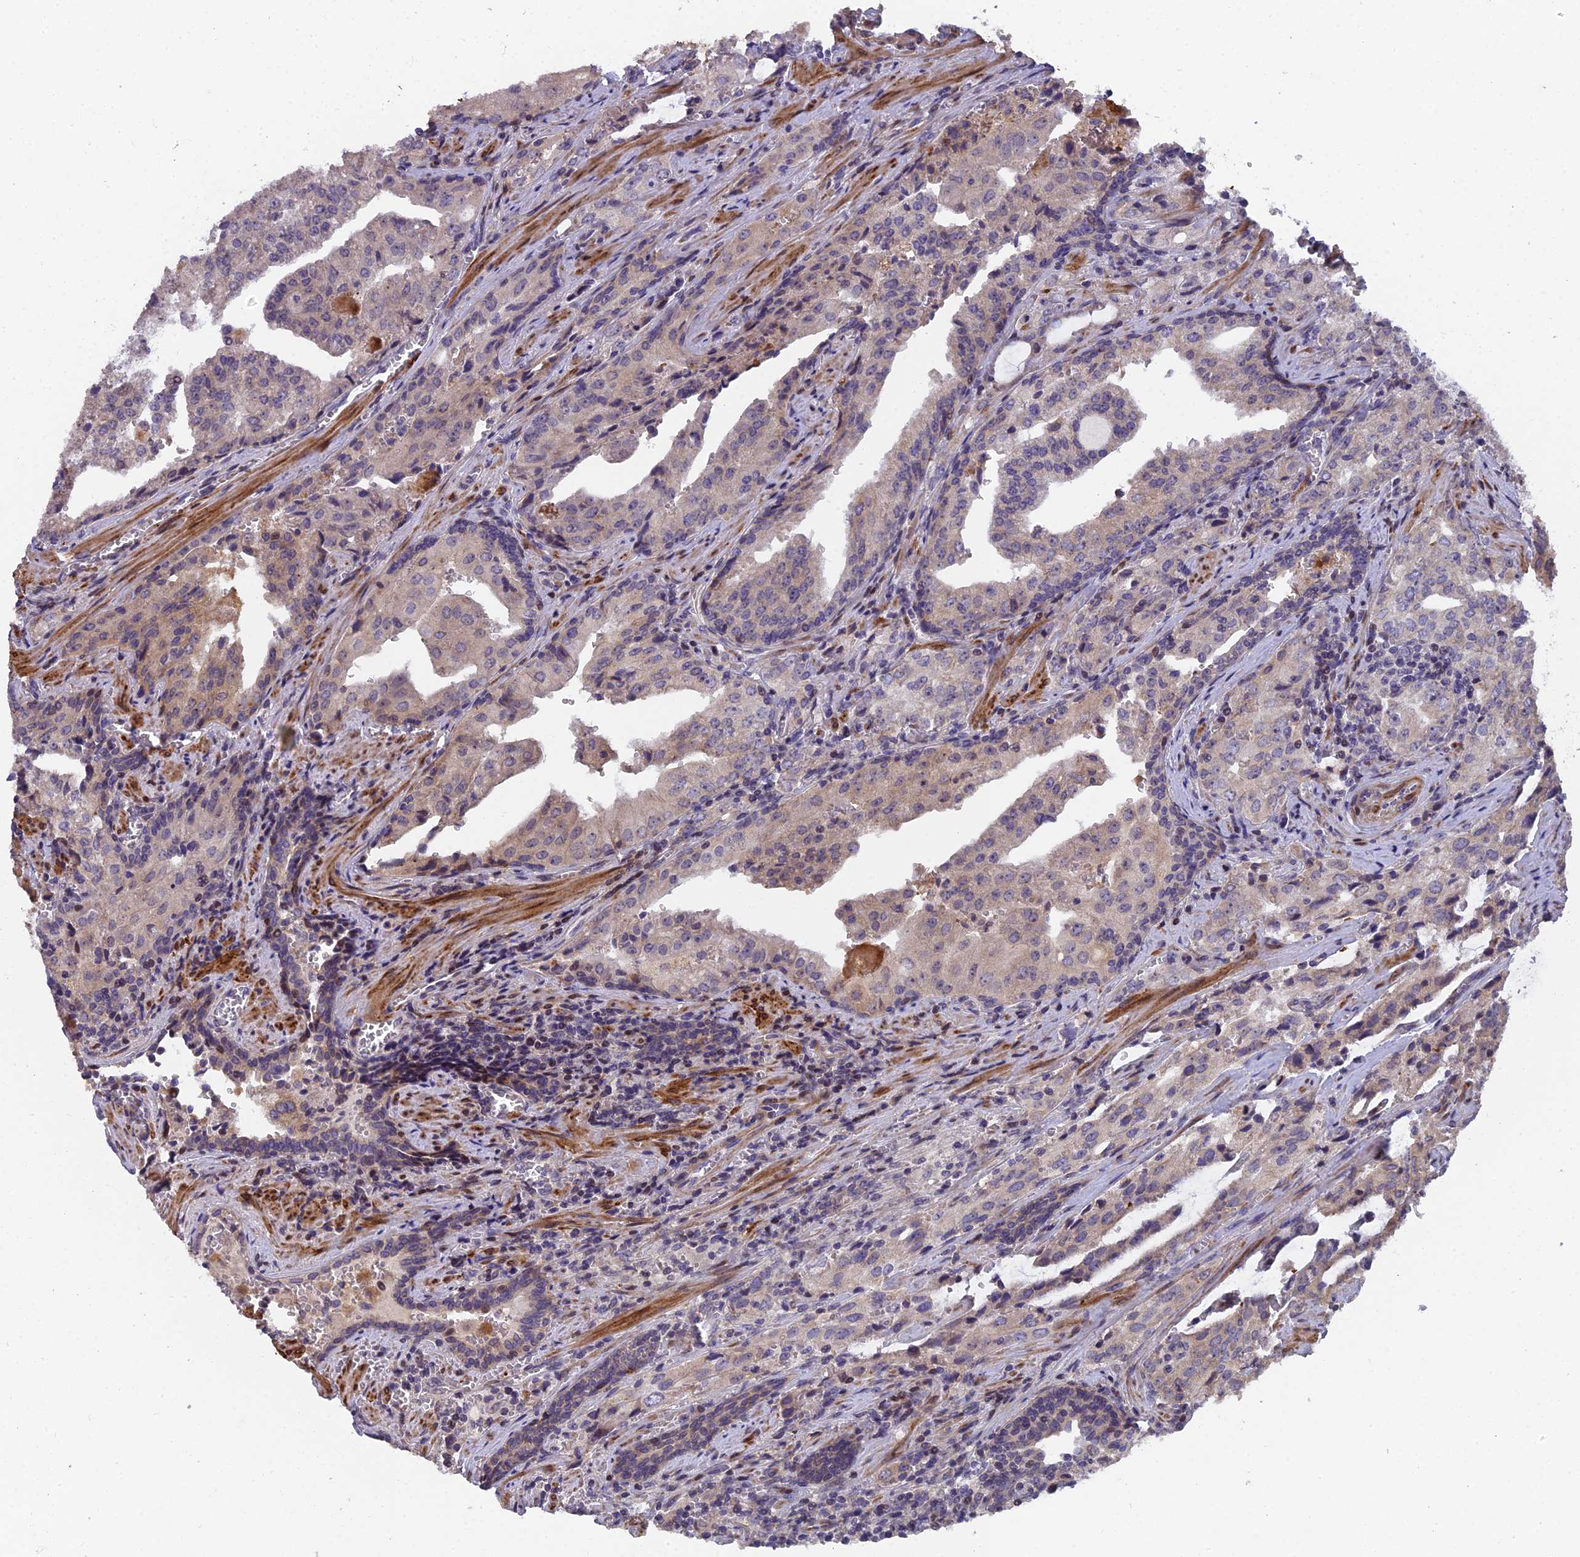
{"staining": {"intensity": "weak", "quantity": "25%-75%", "location": "cytoplasmic/membranous"}, "tissue": "prostate cancer", "cell_type": "Tumor cells", "image_type": "cancer", "snomed": [{"axis": "morphology", "description": "Adenocarcinoma, High grade"}, {"axis": "topography", "description": "Prostate"}], "caption": "Prostate high-grade adenocarcinoma stained with immunohistochemistry reveals weak cytoplasmic/membranous expression in approximately 25%-75% of tumor cells. (DAB (3,3'-diaminobenzidine) IHC, brown staining for protein, blue staining for nuclei).", "gene": "RAB28", "patient": {"sex": "male", "age": 68}}